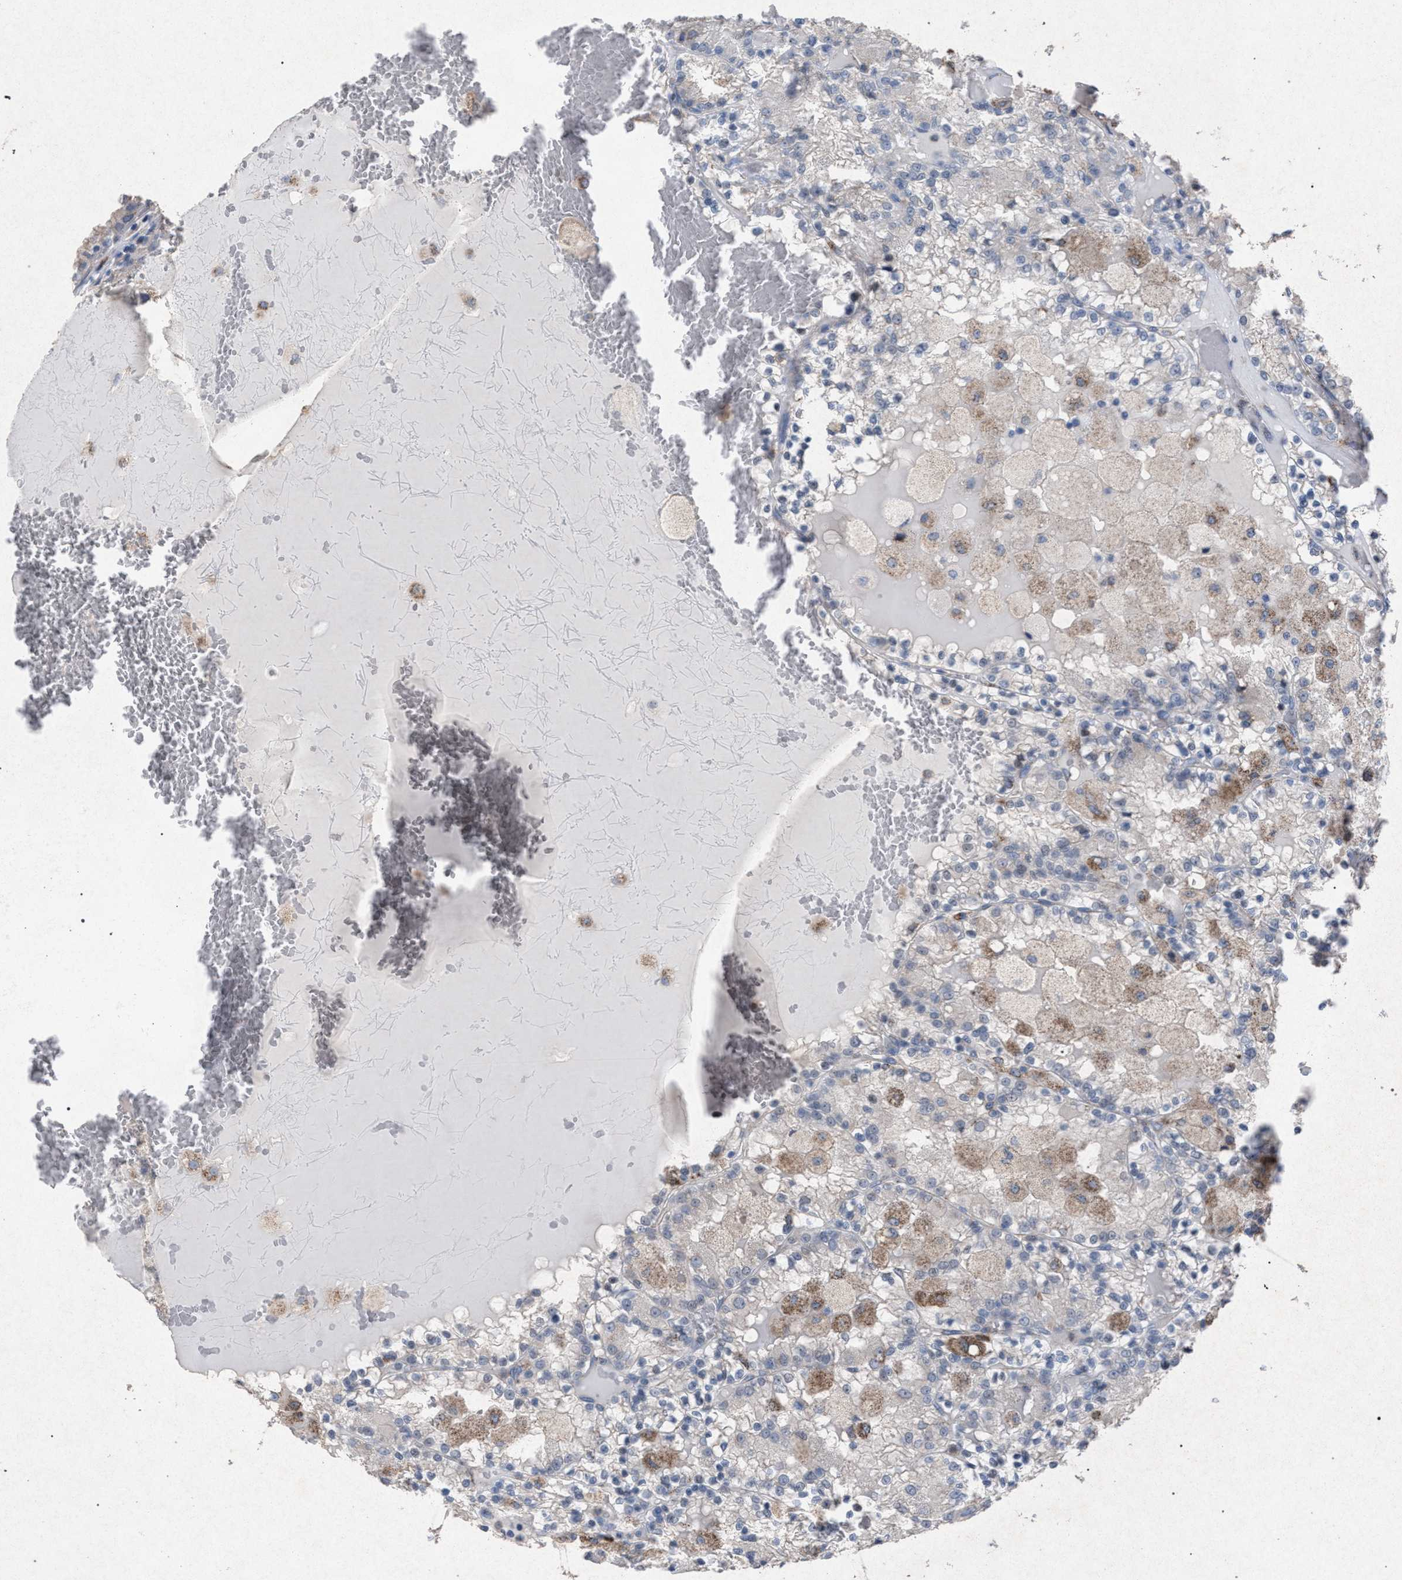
{"staining": {"intensity": "weak", "quantity": "<25%", "location": "cytoplasmic/membranous"}, "tissue": "renal cancer", "cell_type": "Tumor cells", "image_type": "cancer", "snomed": [{"axis": "morphology", "description": "Adenocarcinoma, NOS"}, {"axis": "topography", "description": "Kidney"}], "caption": "Tumor cells are negative for brown protein staining in adenocarcinoma (renal). (DAB immunohistochemistry (IHC) visualized using brightfield microscopy, high magnification).", "gene": "HSD17B4", "patient": {"sex": "female", "age": 56}}